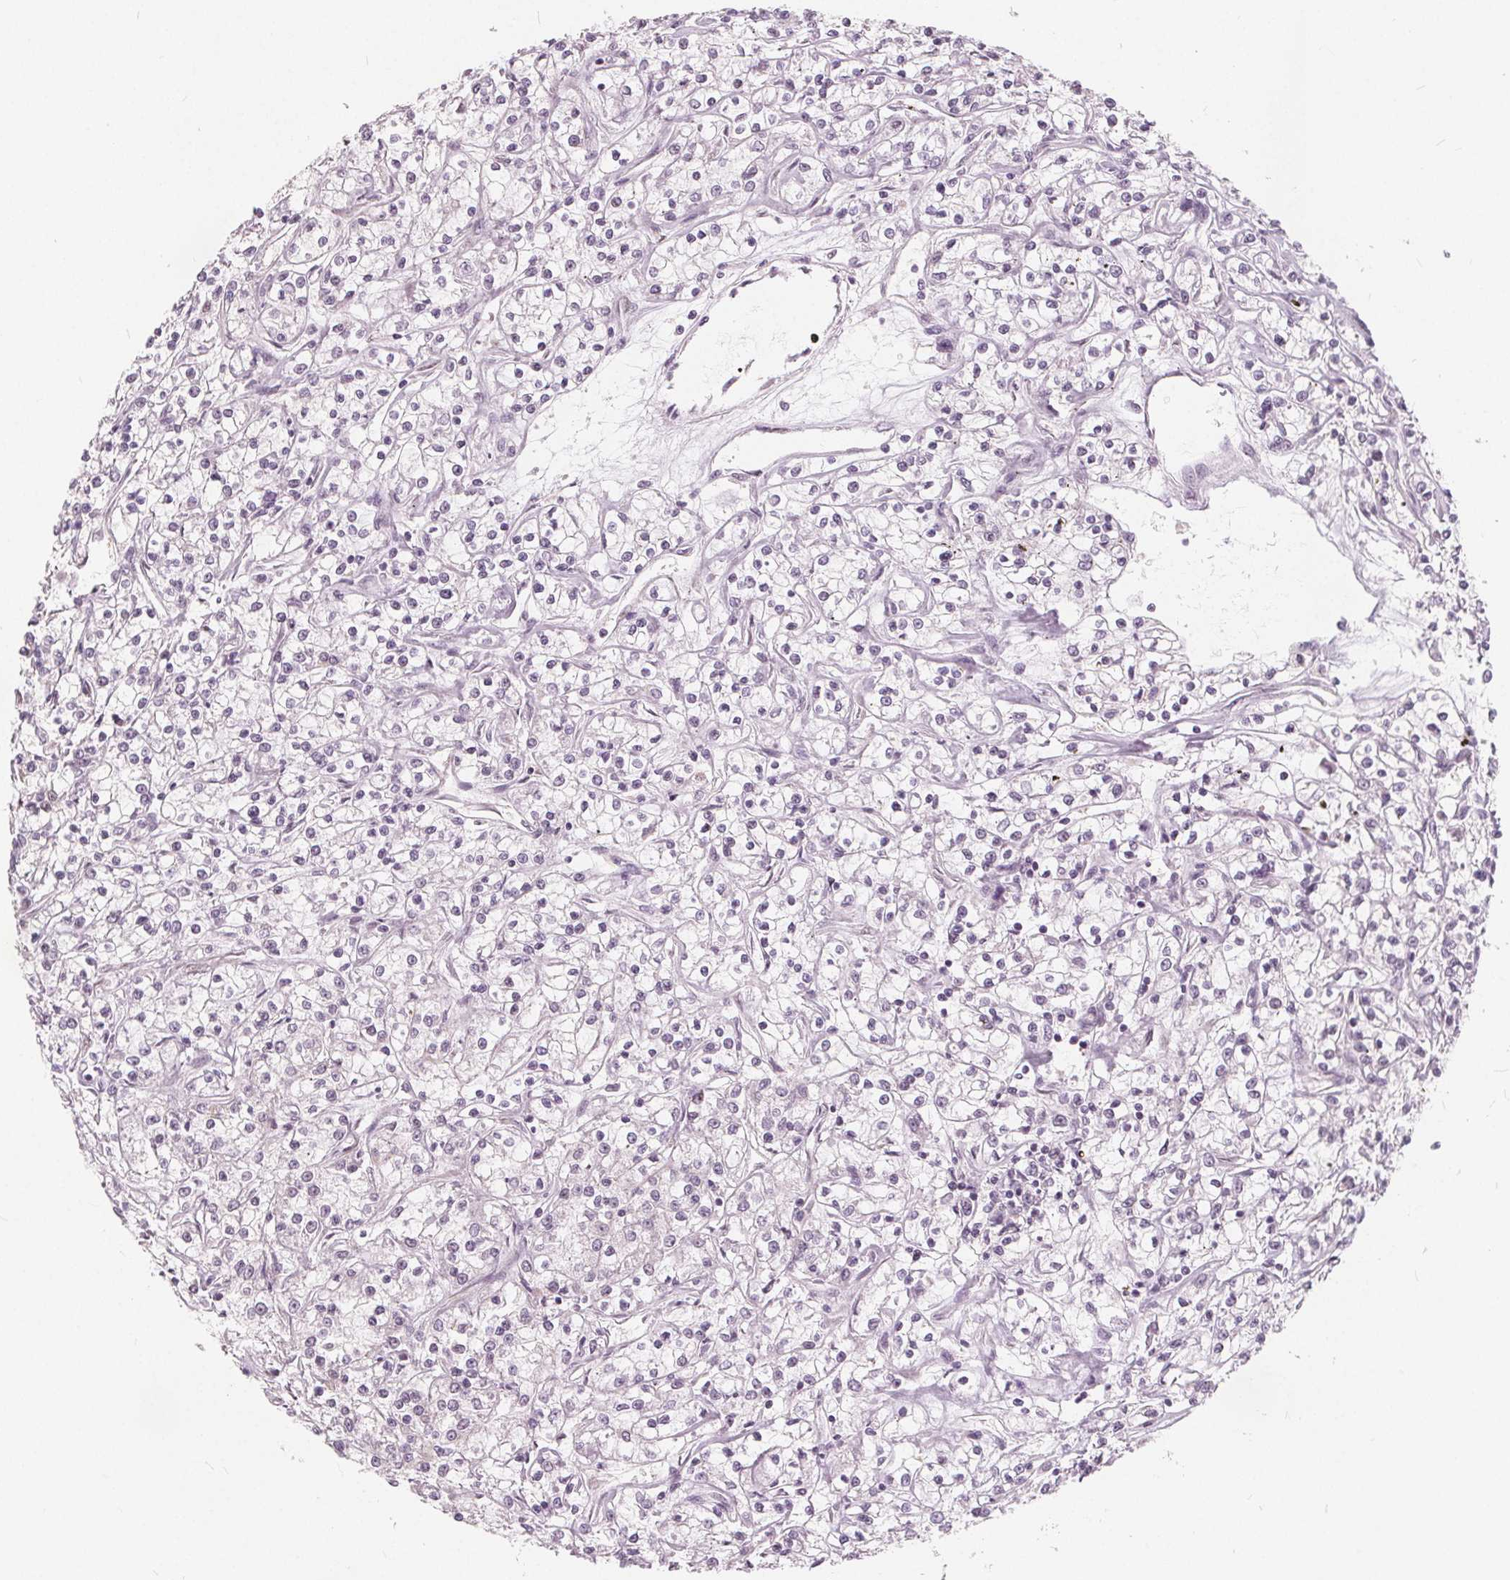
{"staining": {"intensity": "negative", "quantity": "none", "location": "none"}, "tissue": "renal cancer", "cell_type": "Tumor cells", "image_type": "cancer", "snomed": [{"axis": "morphology", "description": "Adenocarcinoma, NOS"}, {"axis": "topography", "description": "Kidney"}], "caption": "Immunohistochemistry (IHC) histopathology image of renal adenocarcinoma stained for a protein (brown), which displays no positivity in tumor cells.", "gene": "NUP210L", "patient": {"sex": "female", "age": 59}}